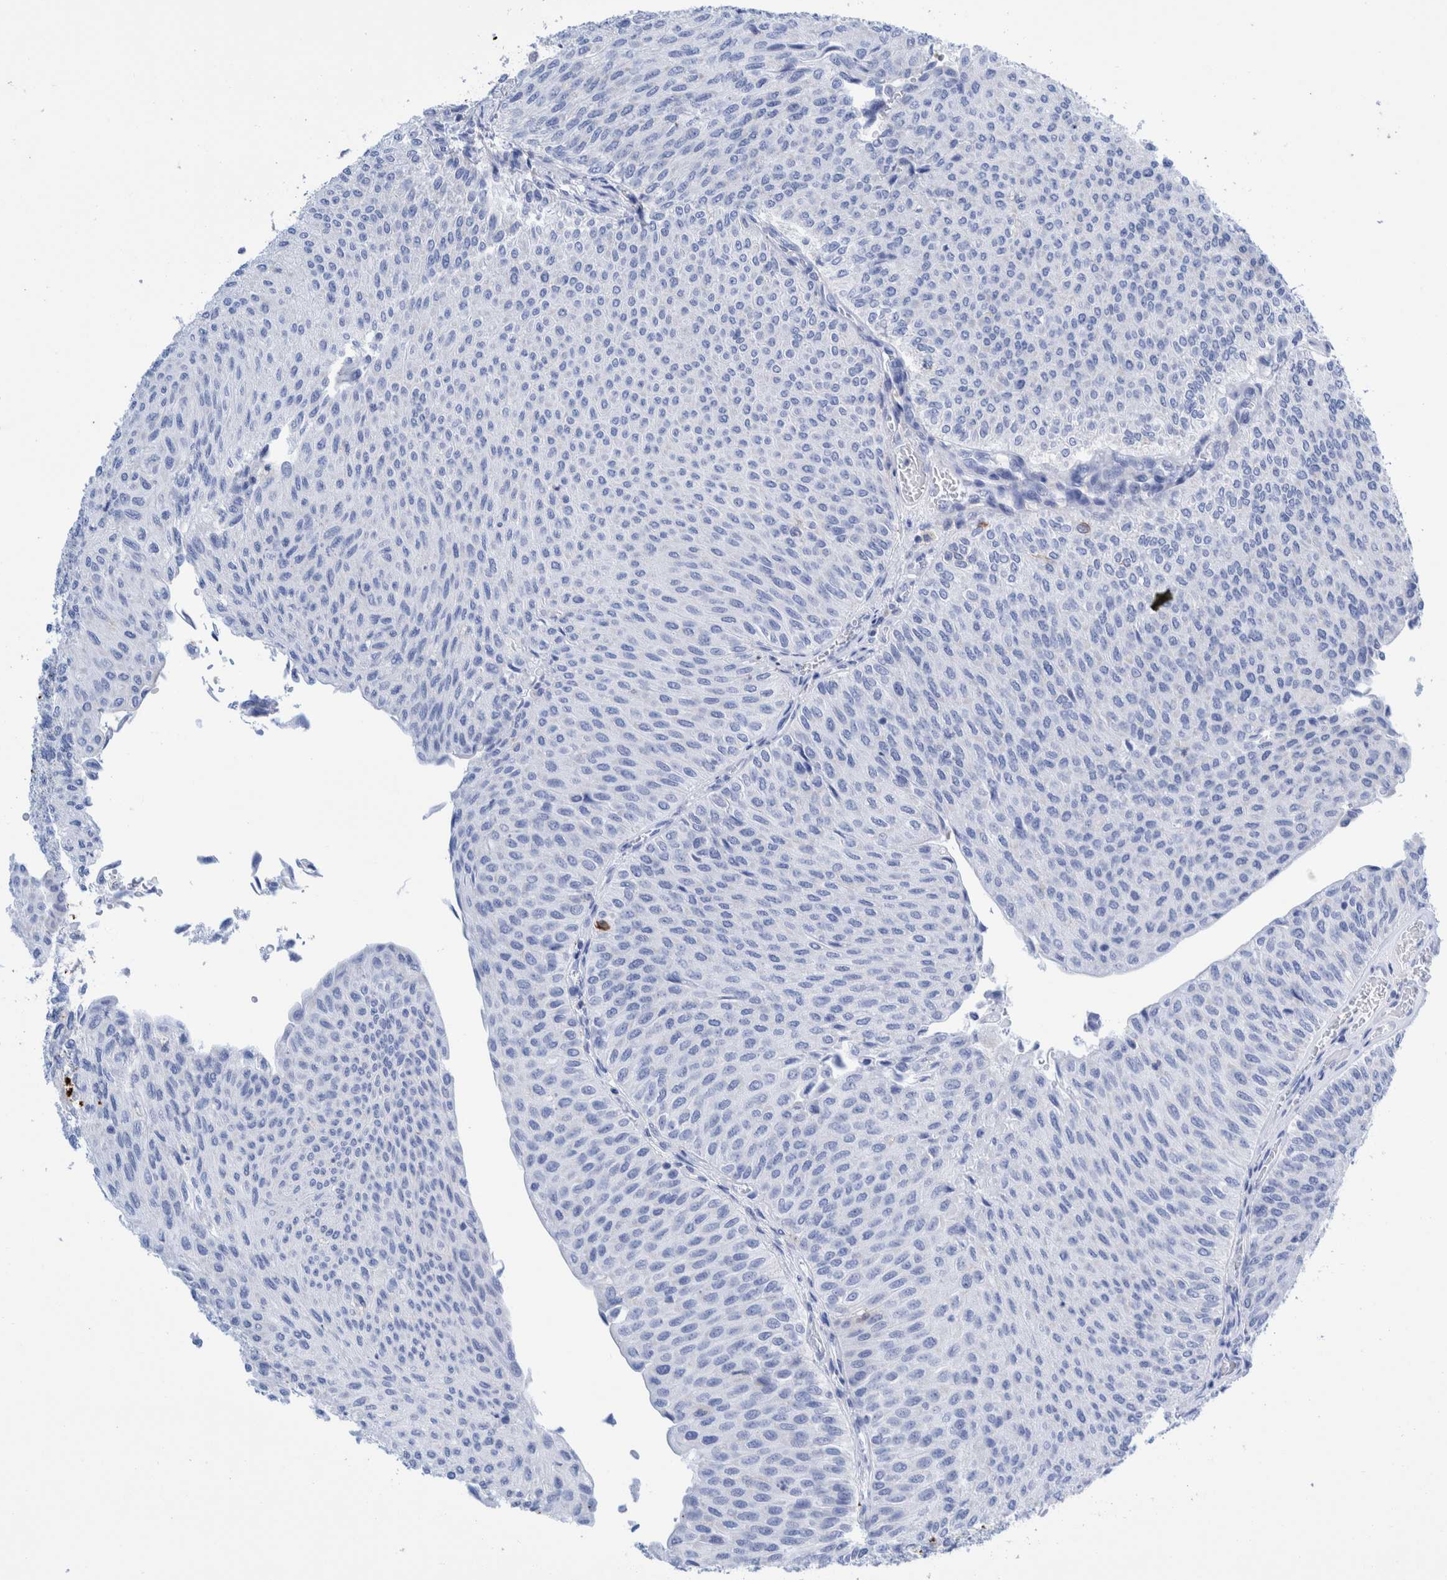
{"staining": {"intensity": "negative", "quantity": "none", "location": "none"}, "tissue": "urothelial cancer", "cell_type": "Tumor cells", "image_type": "cancer", "snomed": [{"axis": "morphology", "description": "Urothelial carcinoma, Low grade"}, {"axis": "topography", "description": "Urinary bladder"}], "caption": "Immunohistochemistry (IHC) micrograph of human urothelial cancer stained for a protein (brown), which reveals no positivity in tumor cells.", "gene": "KRT14", "patient": {"sex": "male", "age": 78}}